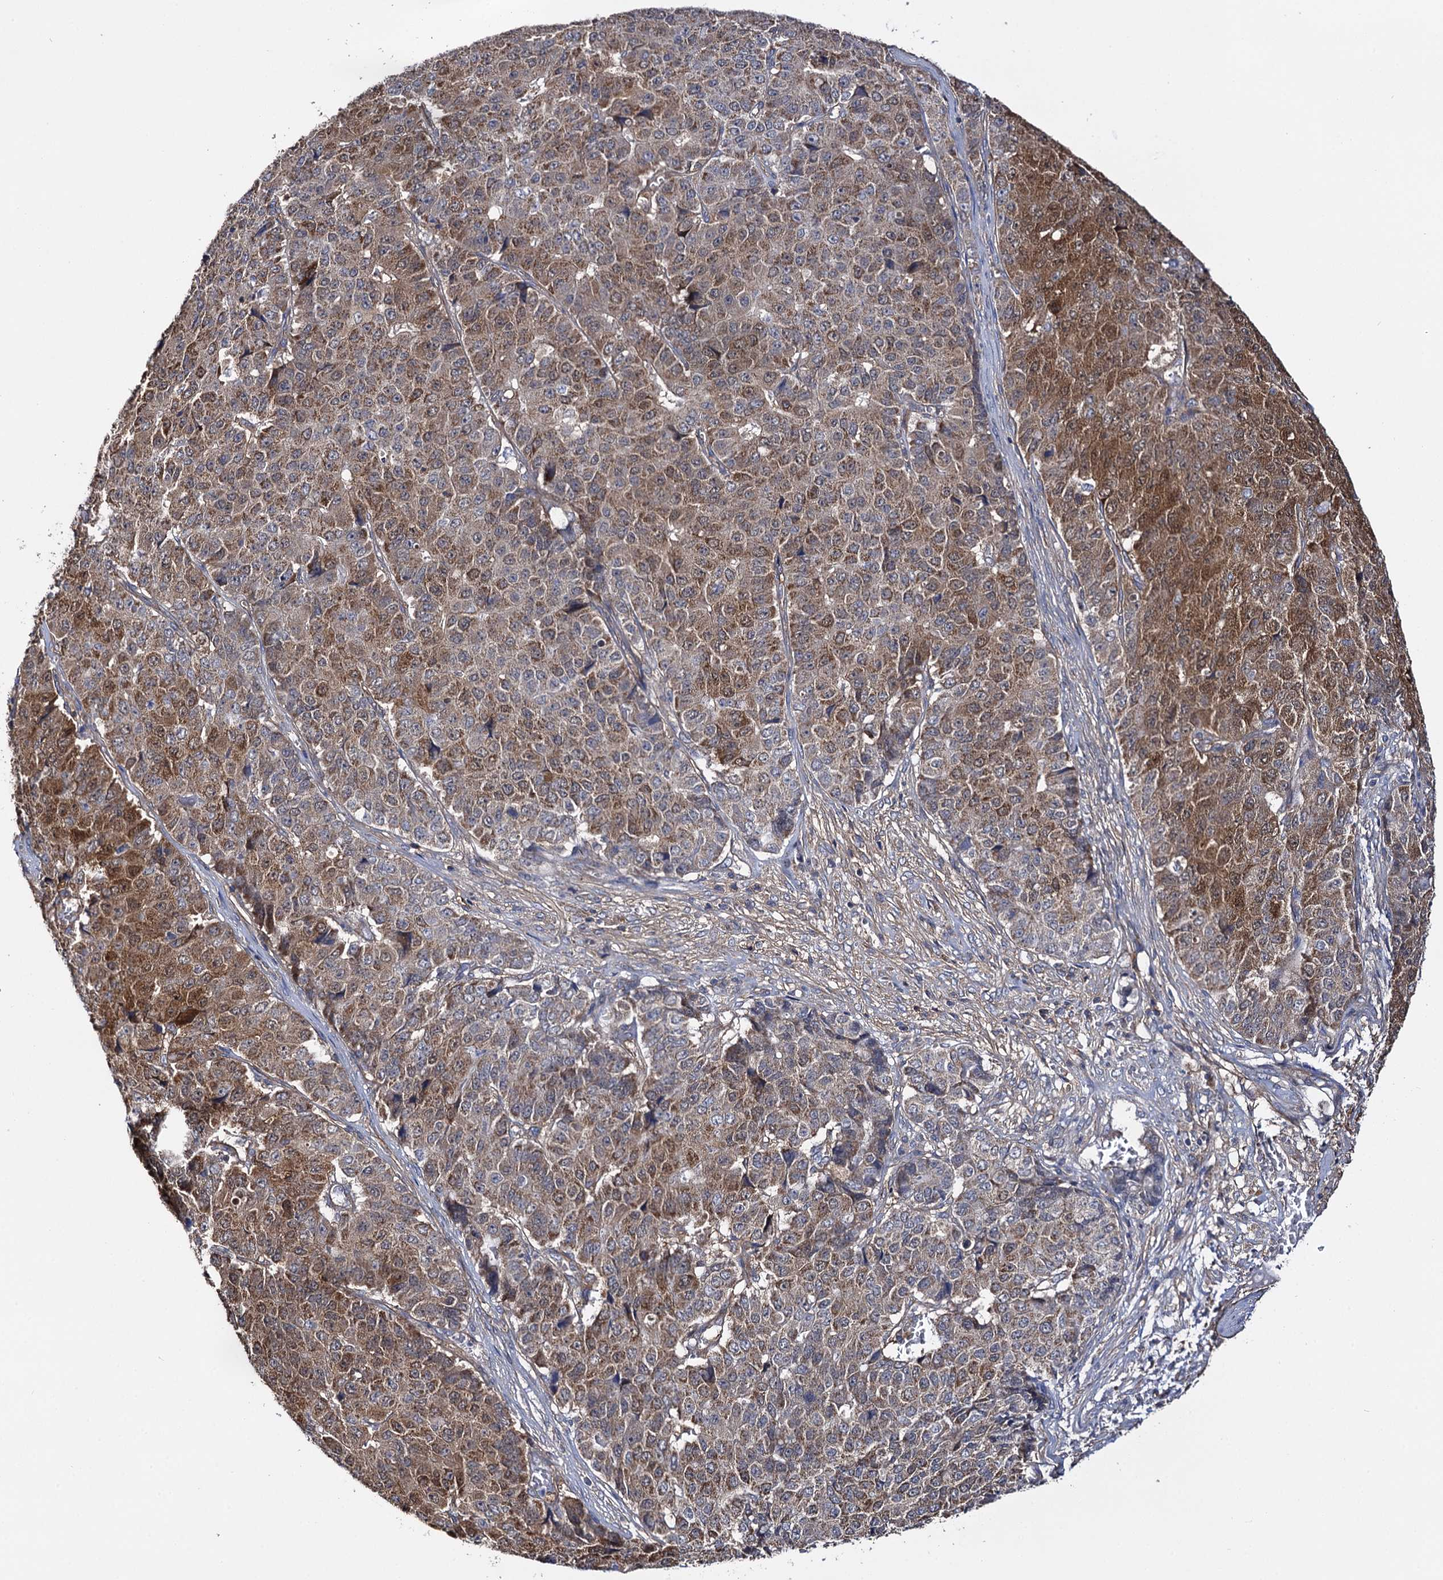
{"staining": {"intensity": "moderate", "quantity": ">75%", "location": "cytoplasmic/membranous"}, "tissue": "pancreatic cancer", "cell_type": "Tumor cells", "image_type": "cancer", "snomed": [{"axis": "morphology", "description": "Adenocarcinoma, NOS"}, {"axis": "topography", "description": "Pancreas"}], "caption": "The micrograph exhibits a brown stain indicating the presence of a protein in the cytoplasmic/membranous of tumor cells in pancreatic cancer (adenocarcinoma).", "gene": "IDI1", "patient": {"sex": "male", "age": 50}}